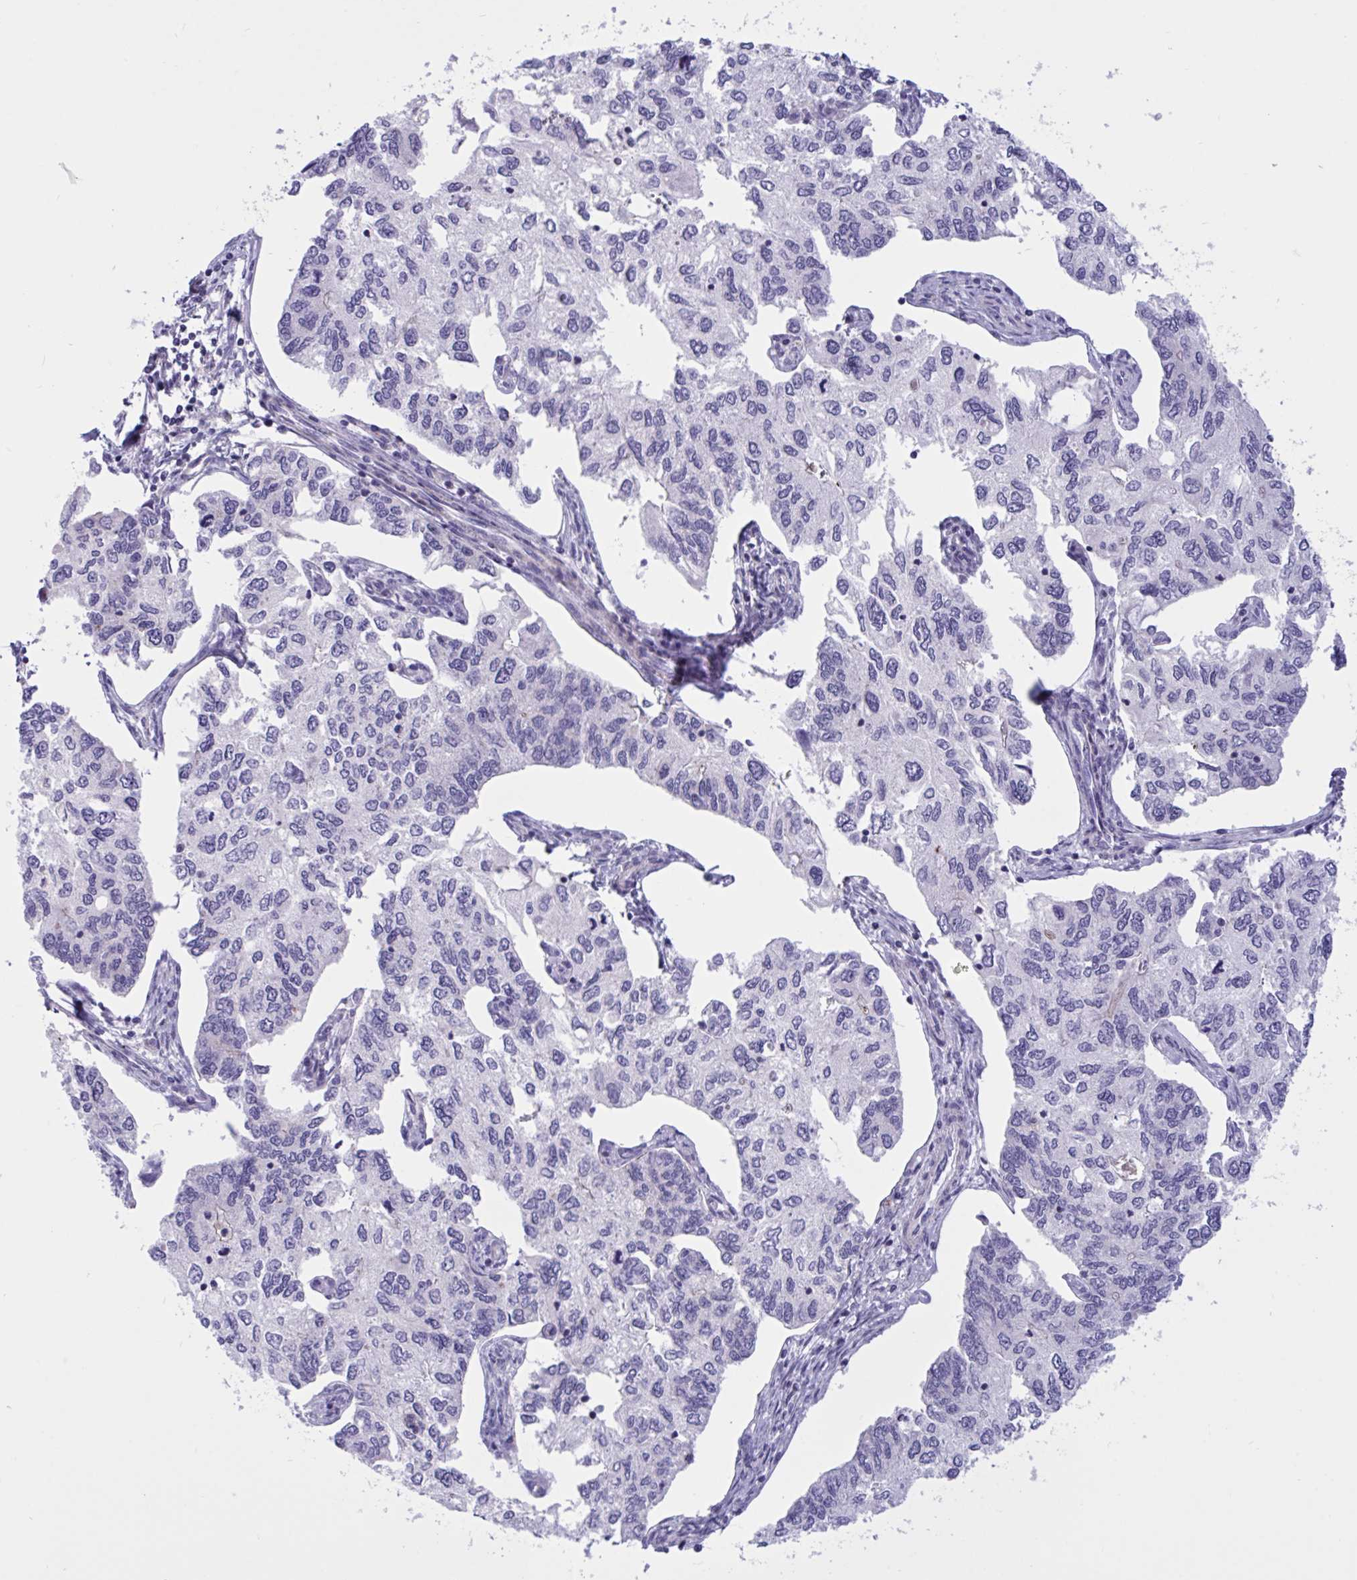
{"staining": {"intensity": "negative", "quantity": "none", "location": "none"}, "tissue": "endometrial cancer", "cell_type": "Tumor cells", "image_type": "cancer", "snomed": [{"axis": "morphology", "description": "Carcinoma, NOS"}, {"axis": "topography", "description": "Uterus"}], "caption": "Endometrial cancer was stained to show a protein in brown. There is no significant expression in tumor cells.", "gene": "OXLD1", "patient": {"sex": "female", "age": 76}}